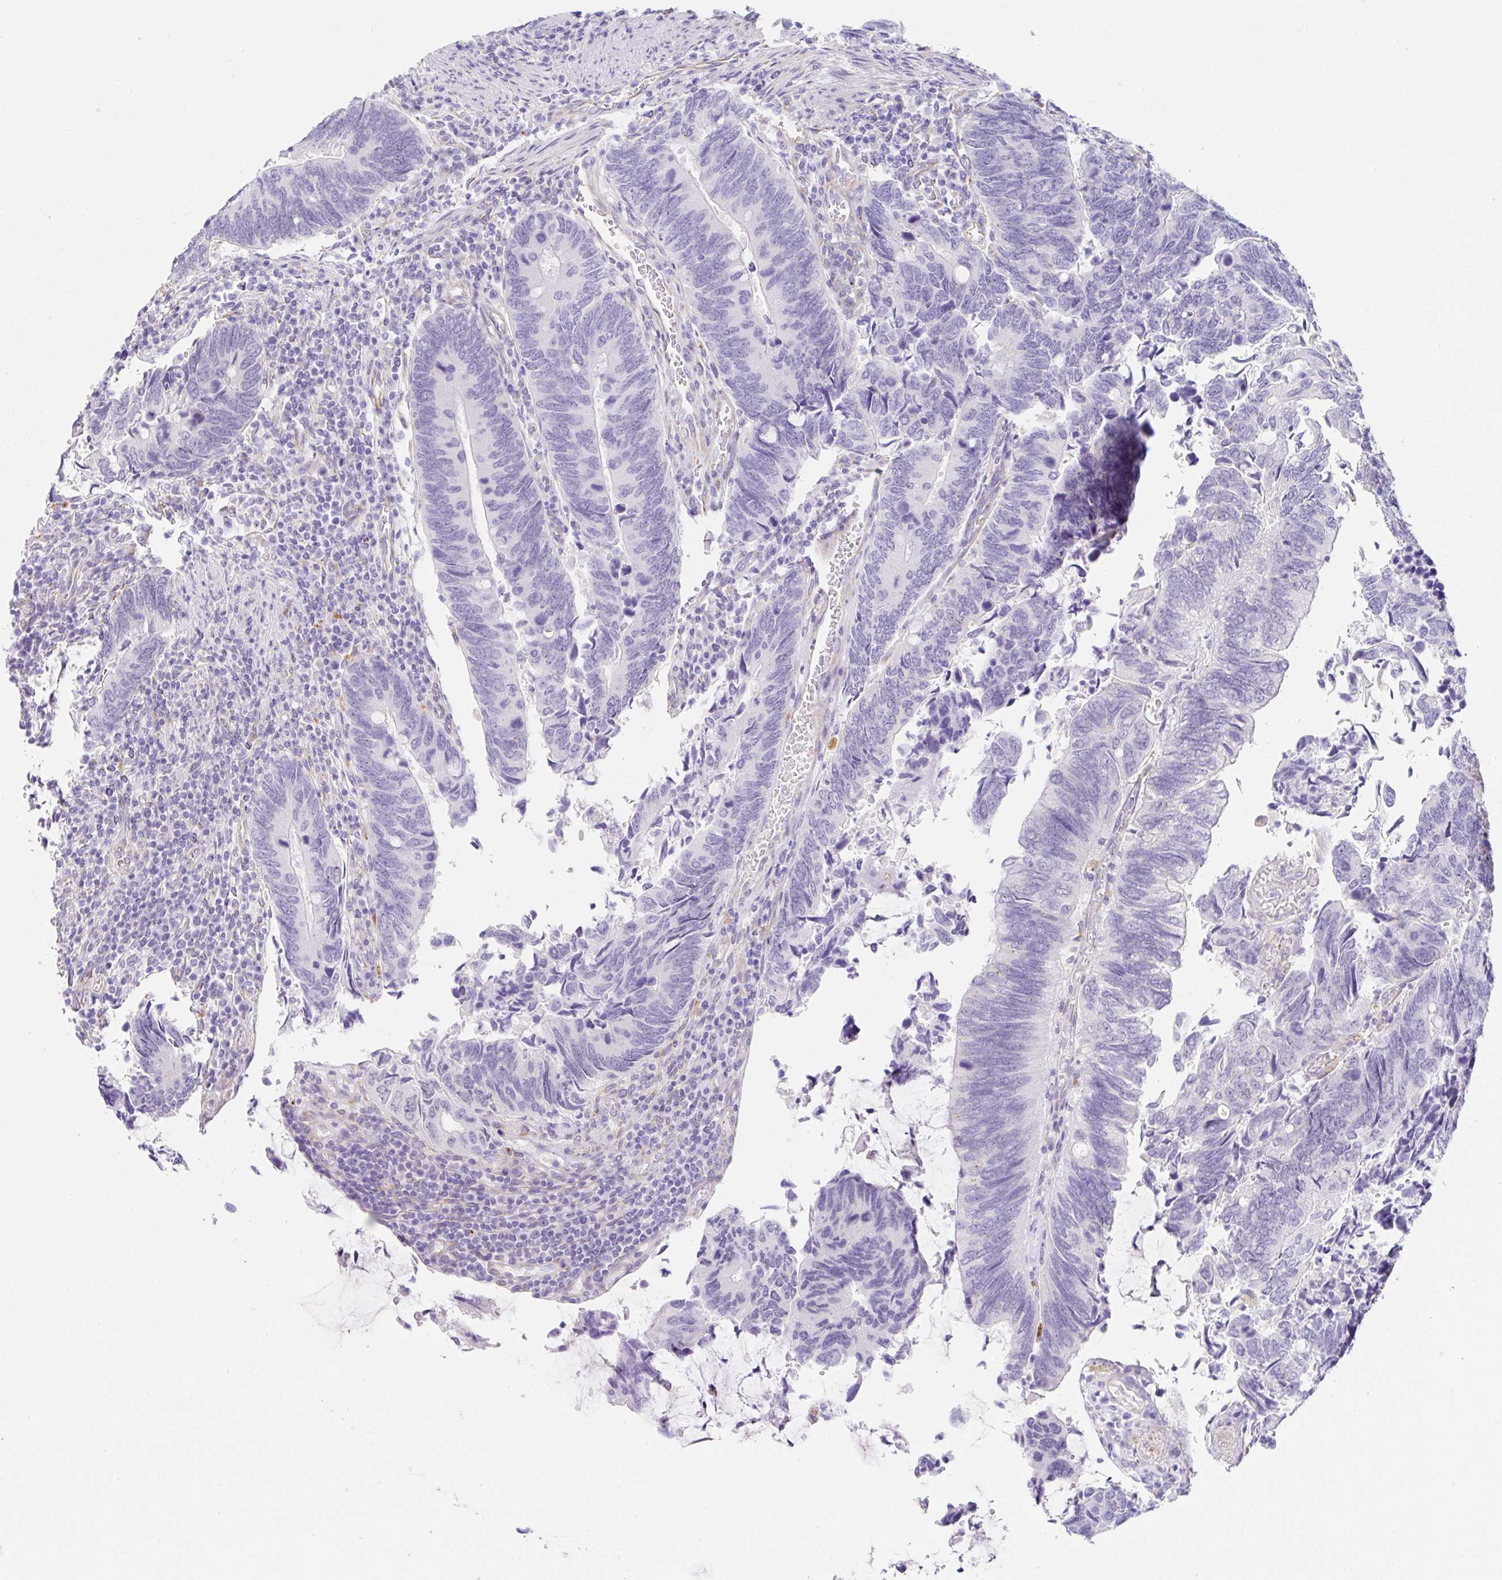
{"staining": {"intensity": "negative", "quantity": "none", "location": "none"}, "tissue": "colorectal cancer", "cell_type": "Tumor cells", "image_type": "cancer", "snomed": [{"axis": "morphology", "description": "Adenocarcinoma, NOS"}, {"axis": "topography", "description": "Colon"}], "caption": "The immunohistochemistry (IHC) histopathology image has no significant positivity in tumor cells of colorectal cancer tissue.", "gene": "DKK4", "patient": {"sex": "male", "age": 87}}